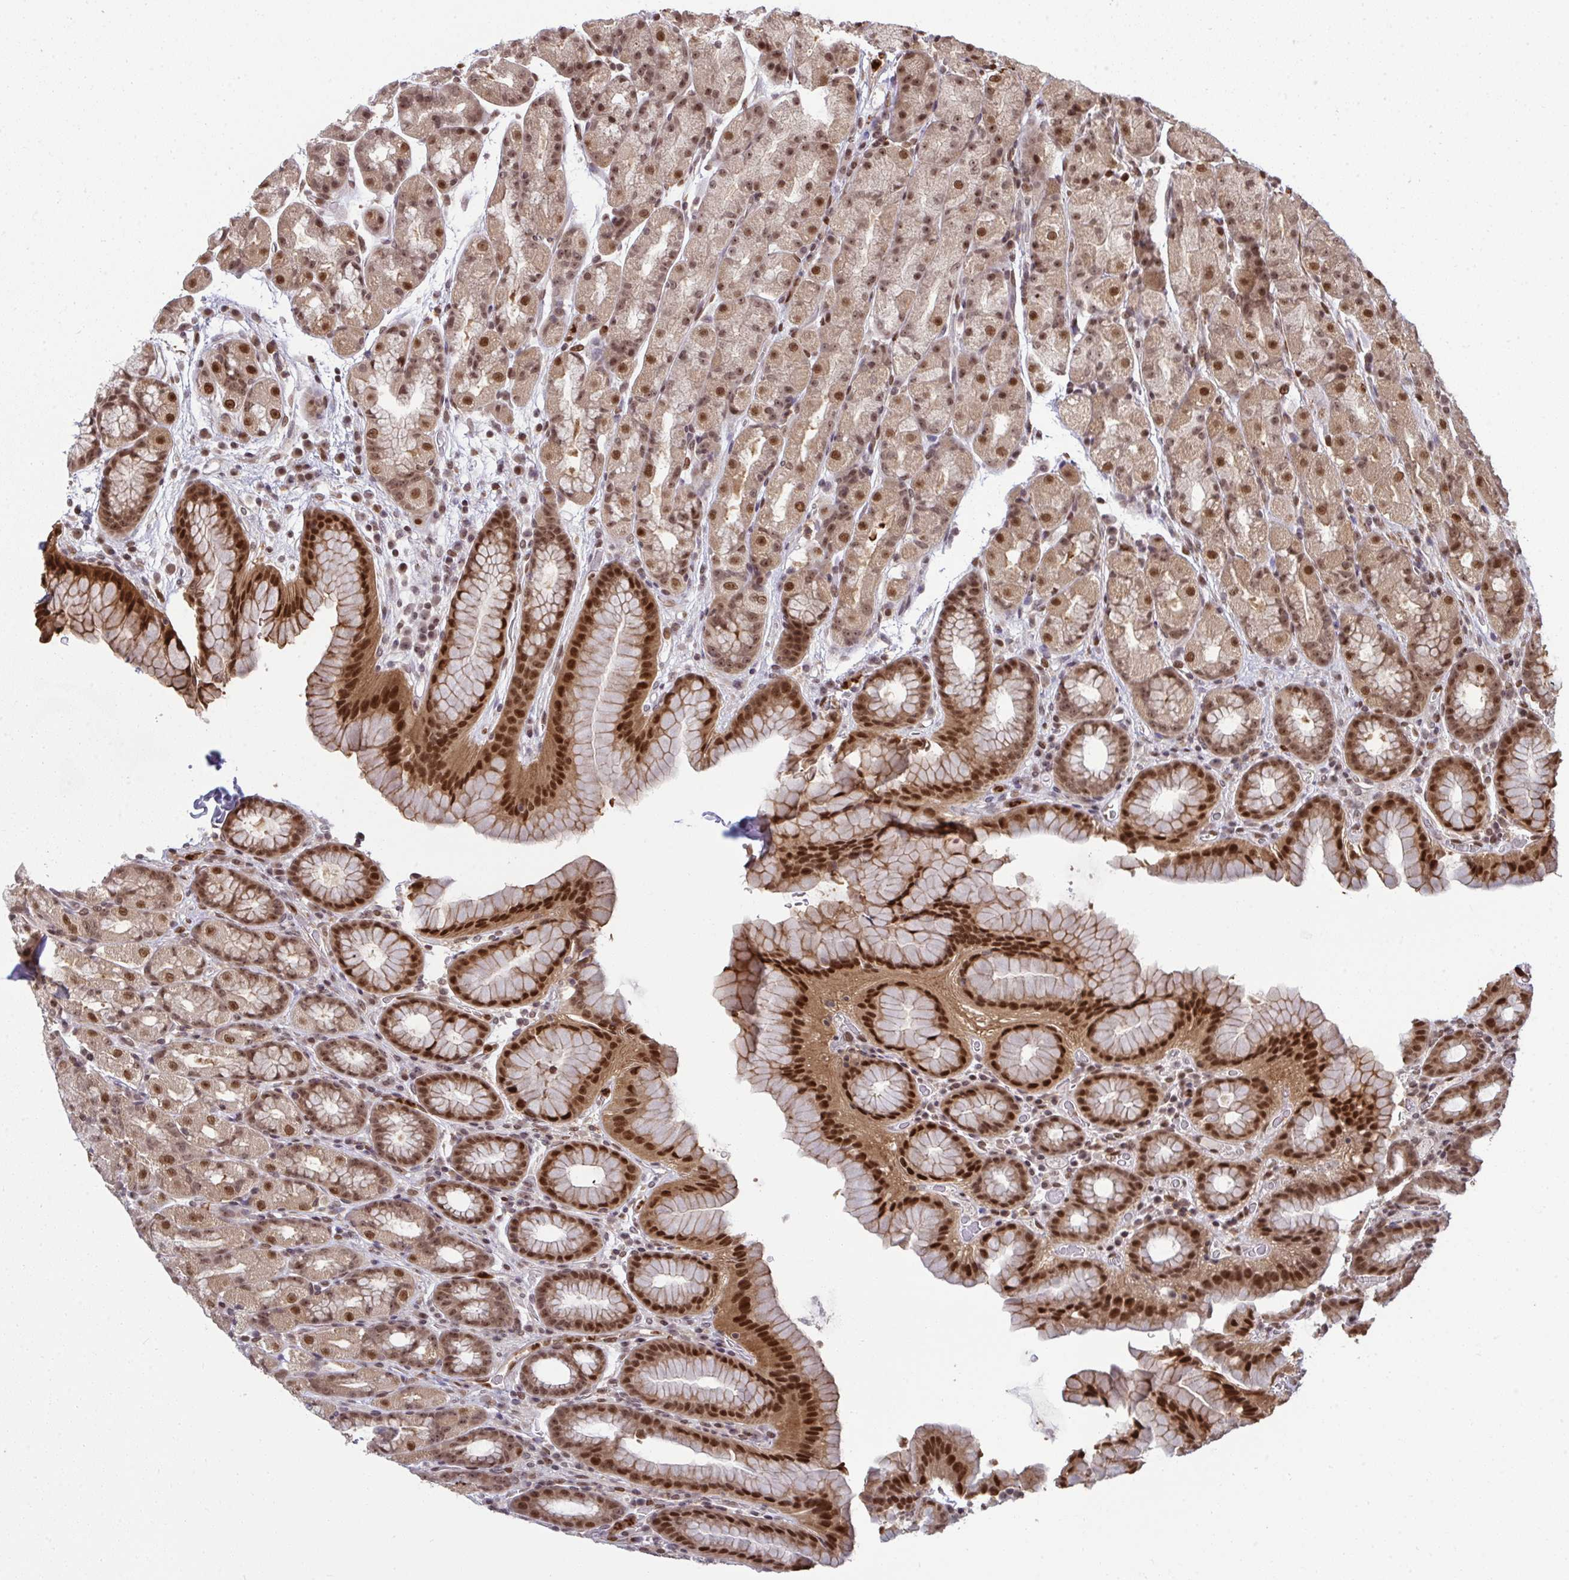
{"staining": {"intensity": "strong", "quantity": "25%-75%", "location": "cytoplasmic/membranous,nuclear"}, "tissue": "stomach", "cell_type": "Glandular cells", "image_type": "normal", "snomed": [{"axis": "morphology", "description": "Normal tissue, NOS"}, {"axis": "topography", "description": "Stomach, upper"}, {"axis": "topography", "description": "Stomach"}], "caption": "Protein analysis of normal stomach reveals strong cytoplasmic/membranous,nuclear staining in approximately 25%-75% of glandular cells.", "gene": "UXT", "patient": {"sex": "male", "age": 68}}